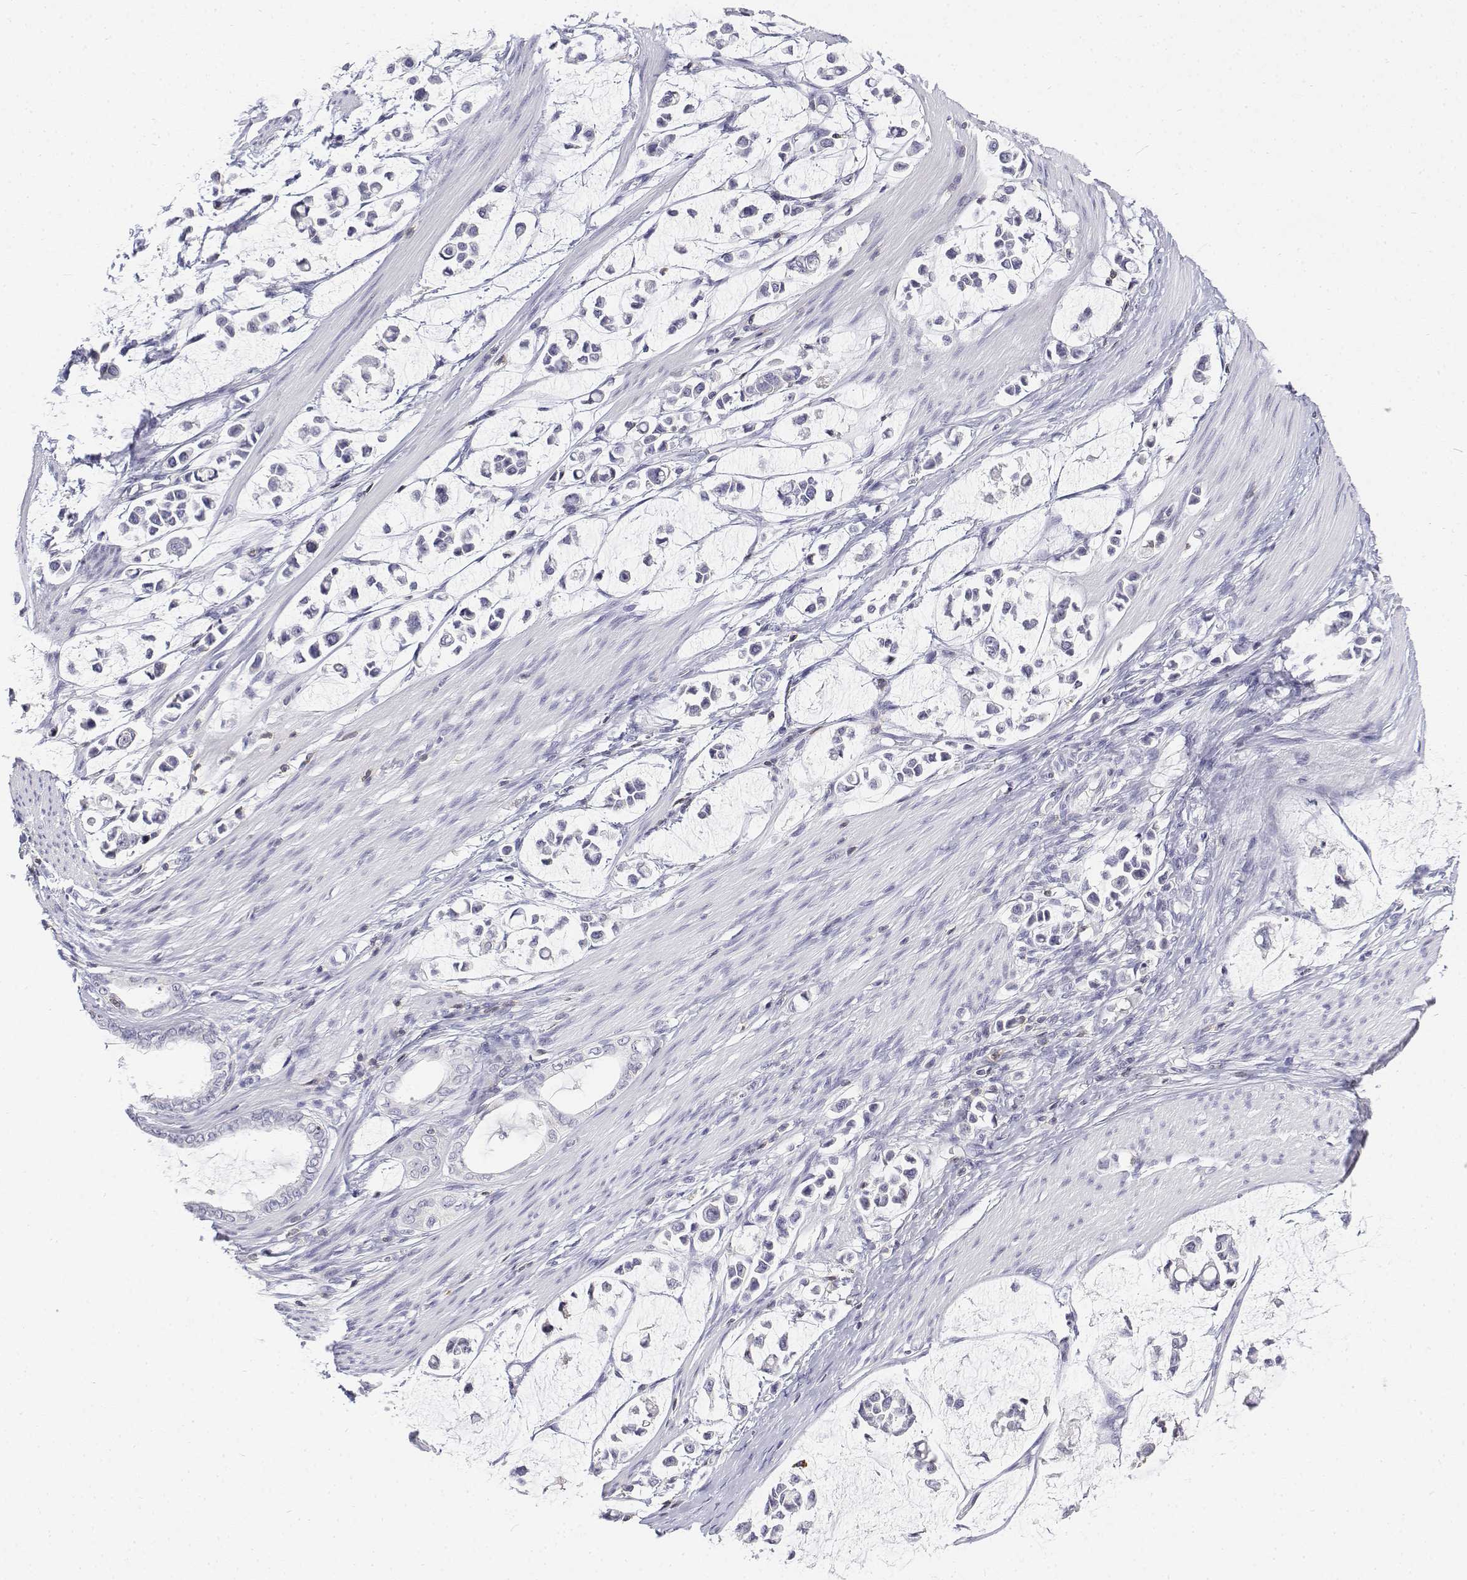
{"staining": {"intensity": "negative", "quantity": "none", "location": "none"}, "tissue": "stomach cancer", "cell_type": "Tumor cells", "image_type": "cancer", "snomed": [{"axis": "morphology", "description": "Adenocarcinoma, NOS"}, {"axis": "topography", "description": "Stomach"}], "caption": "The micrograph demonstrates no significant staining in tumor cells of adenocarcinoma (stomach).", "gene": "CD3E", "patient": {"sex": "male", "age": 82}}